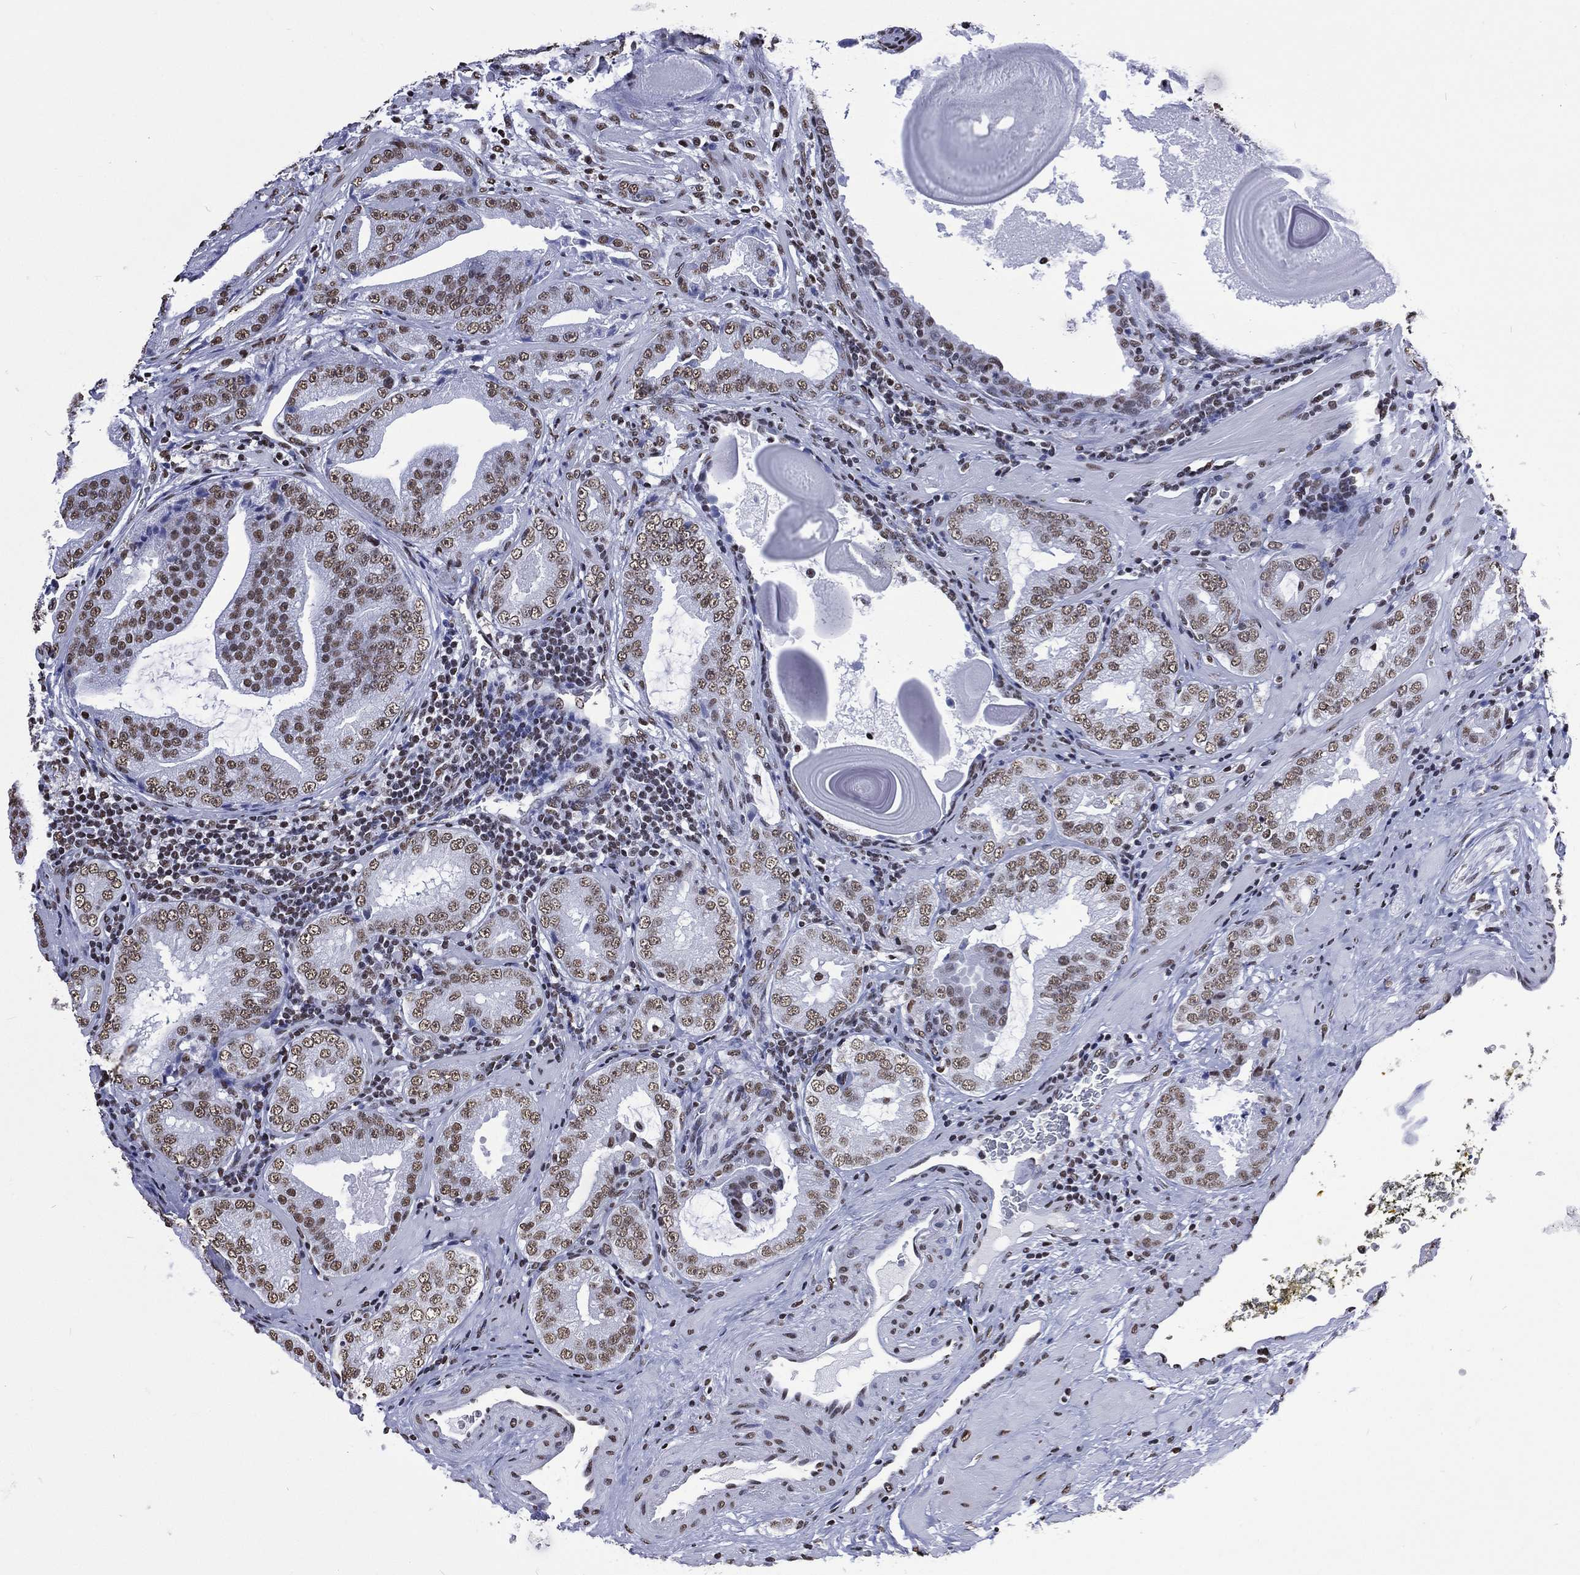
{"staining": {"intensity": "weak", "quantity": ">75%", "location": "nuclear"}, "tissue": "prostate cancer", "cell_type": "Tumor cells", "image_type": "cancer", "snomed": [{"axis": "morphology", "description": "Adenocarcinoma, Low grade"}, {"axis": "topography", "description": "Prostate"}], "caption": "This micrograph shows immunohistochemistry (IHC) staining of prostate adenocarcinoma (low-grade), with low weak nuclear positivity in approximately >75% of tumor cells.", "gene": "RETREG2", "patient": {"sex": "male", "age": 62}}